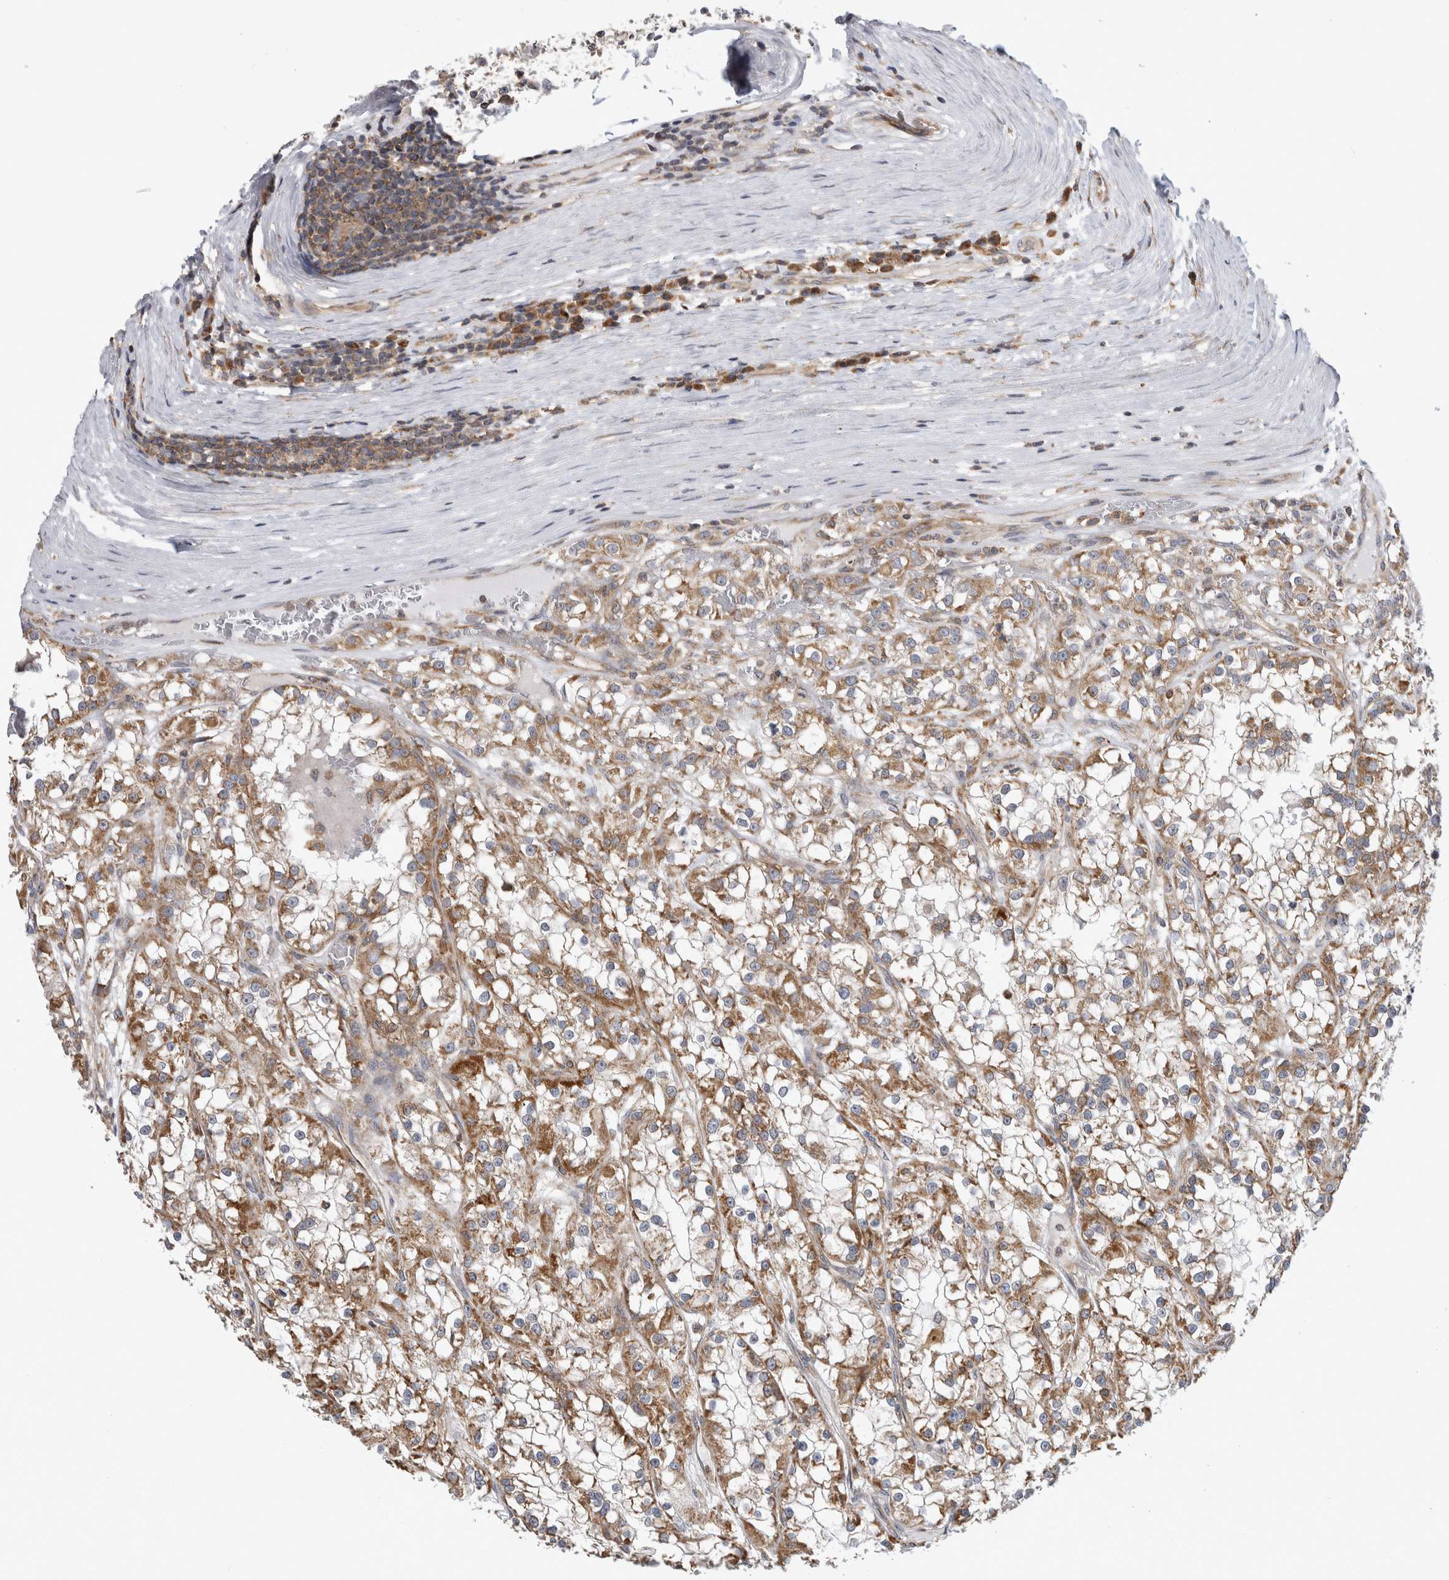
{"staining": {"intensity": "moderate", "quantity": ">75%", "location": "cytoplasmic/membranous"}, "tissue": "renal cancer", "cell_type": "Tumor cells", "image_type": "cancer", "snomed": [{"axis": "morphology", "description": "Adenocarcinoma, NOS"}, {"axis": "topography", "description": "Kidney"}], "caption": "A brown stain shows moderate cytoplasmic/membranous staining of a protein in human adenocarcinoma (renal) tumor cells.", "gene": "GRIK2", "patient": {"sex": "female", "age": 52}}